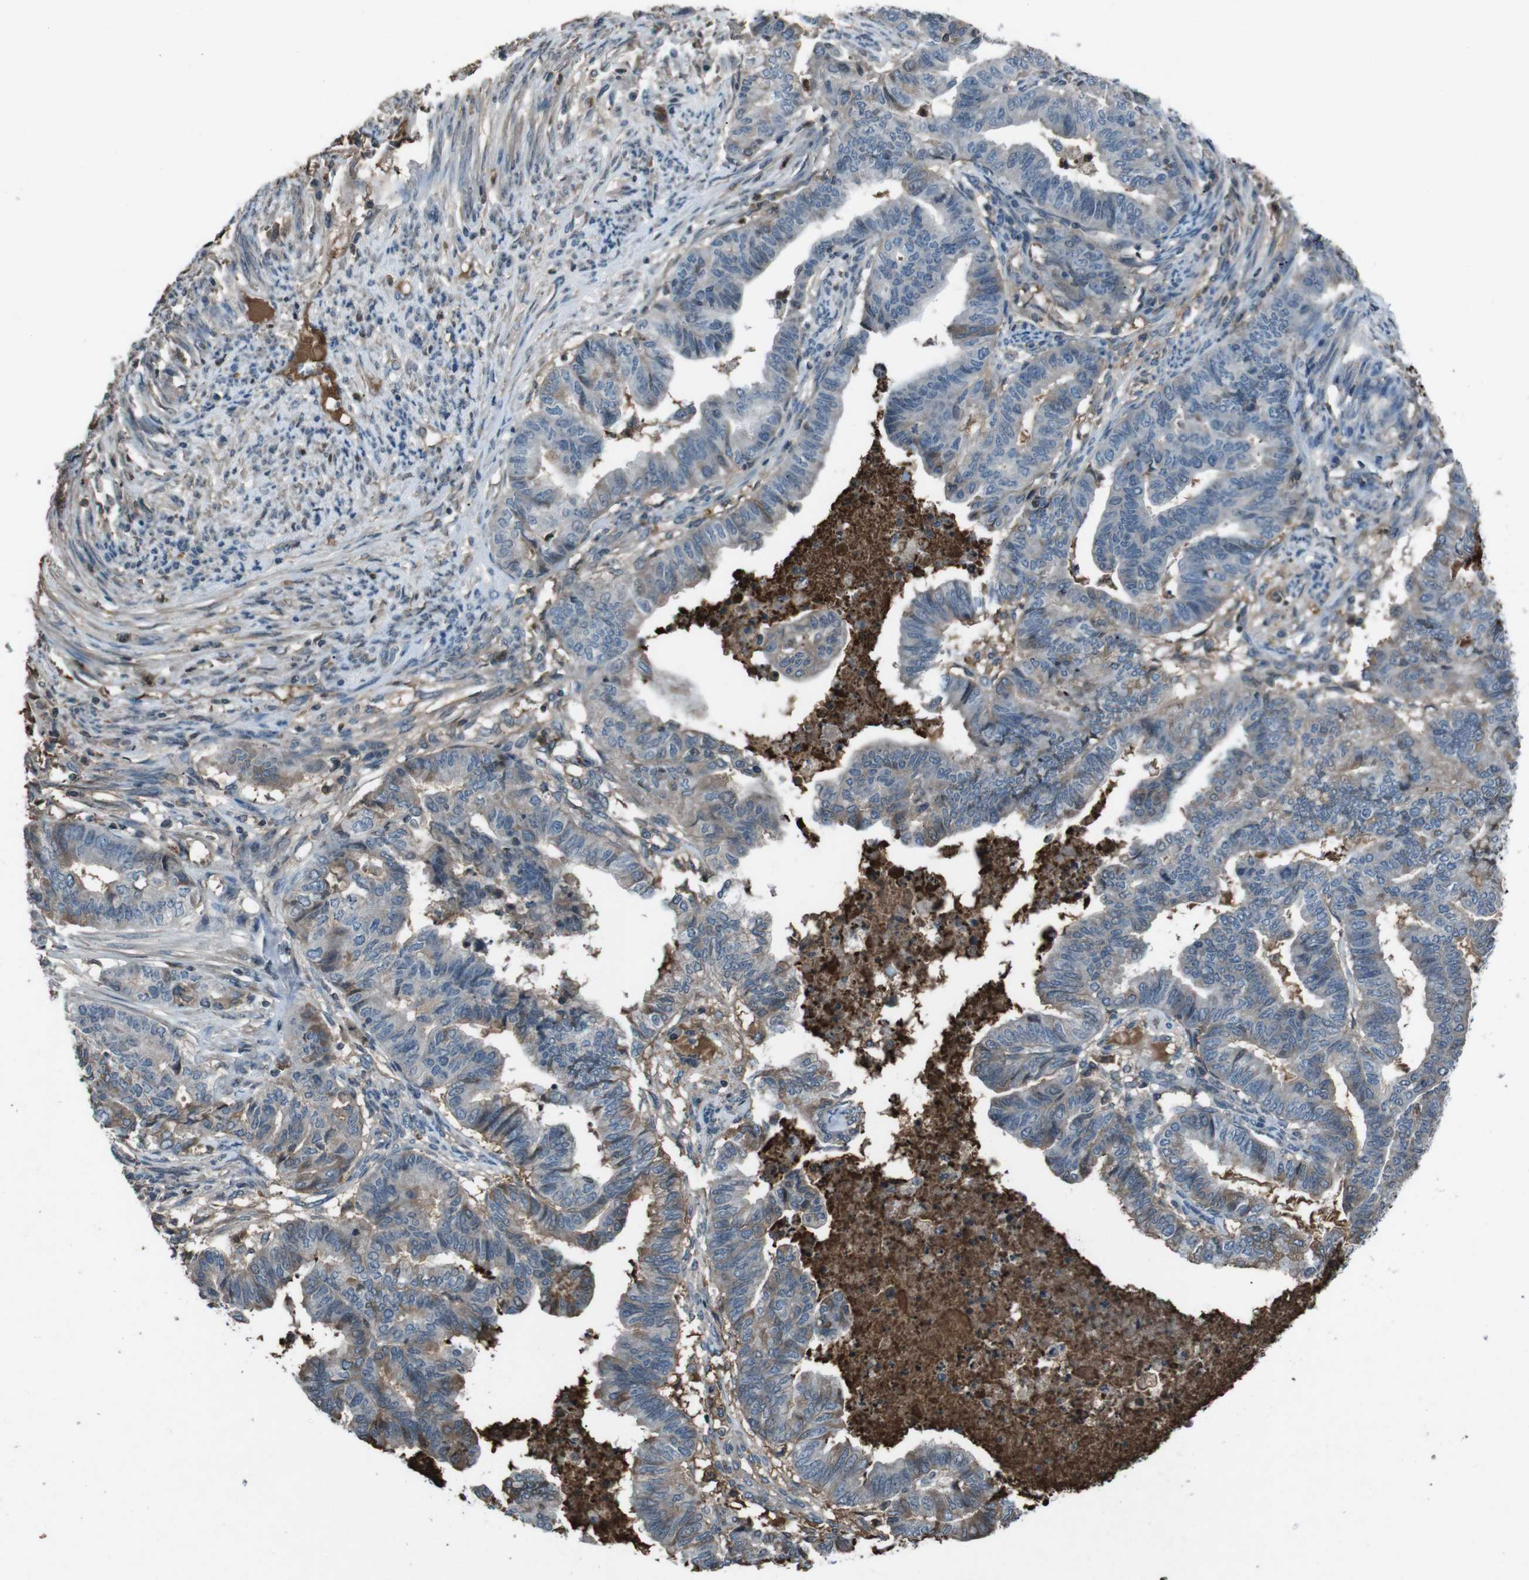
{"staining": {"intensity": "weak", "quantity": "<25%", "location": "cytoplasmic/membranous"}, "tissue": "endometrial cancer", "cell_type": "Tumor cells", "image_type": "cancer", "snomed": [{"axis": "morphology", "description": "Adenocarcinoma, NOS"}, {"axis": "topography", "description": "Endometrium"}], "caption": "Immunohistochemical staining of endometrial cancer (adenocarcinoma) displays no significant expression in tumor cells. The staining was performed using DAB (3,3'-diaminobenzidine) to visualize the protein expression in brown, while the nuclei were stained in blue with hematoxylin (Magnification: 20x).", "gene": "UGT1A6", "patient": {"sex": "female", "age": 79}}